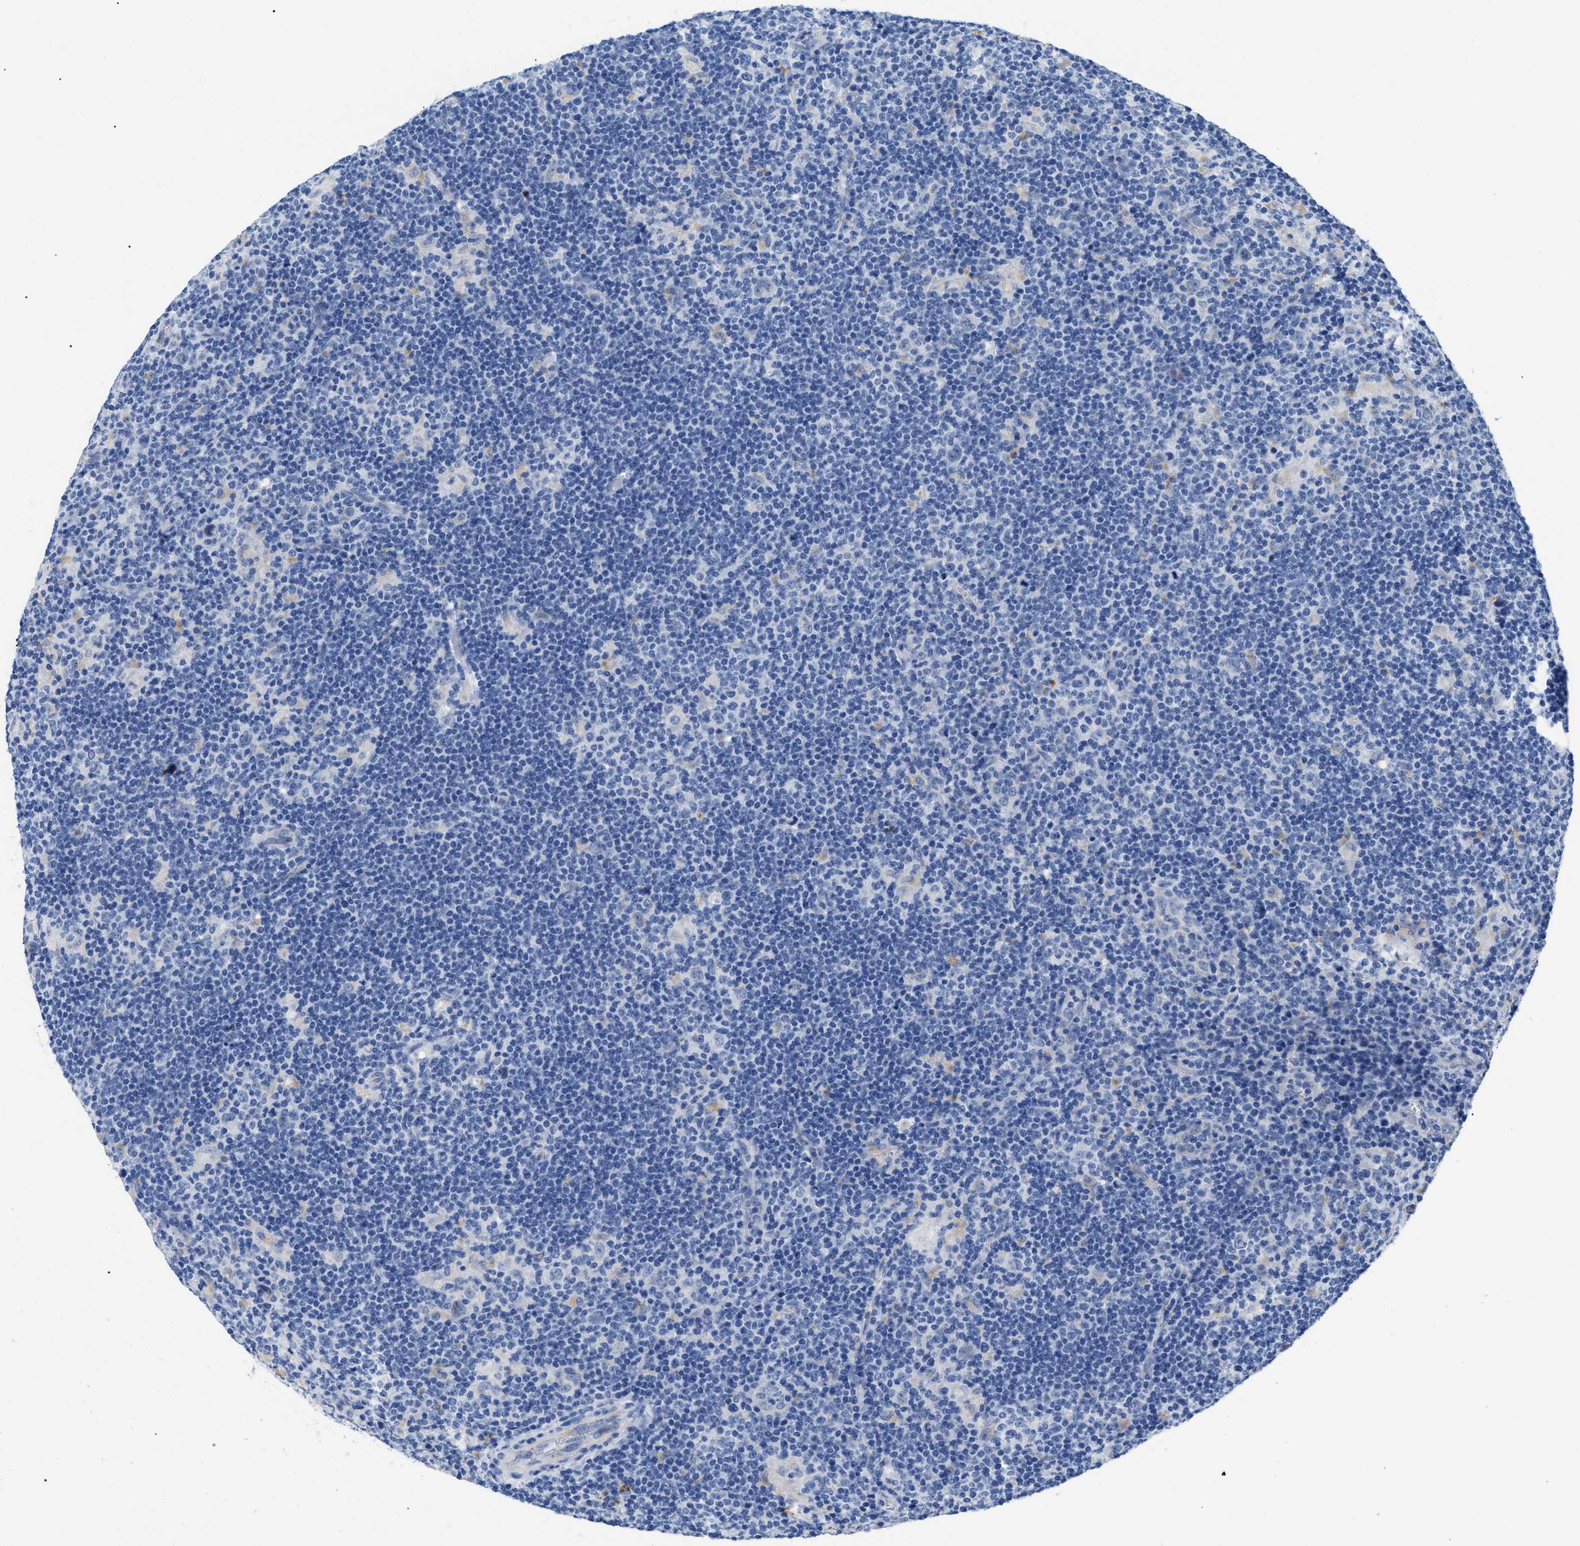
{"staining": {"intensity": "negative", "quantity": "none", "location": "none"}, "tissue": "lymphoma", "cell_type": "Tumor cells", "image_type": "cancer", "snomed": [{"axis": "morphology", "description": "Hodgkin's disease, NOS"}, {"axis": "topography", "description": "Lymph node"}], "caption": "Micrograph shows no significant protein staining in tumor cells of Hodgkin's disease.", "gene": "APOBEC2", "patient": {"sex": "female", "age": 57}}